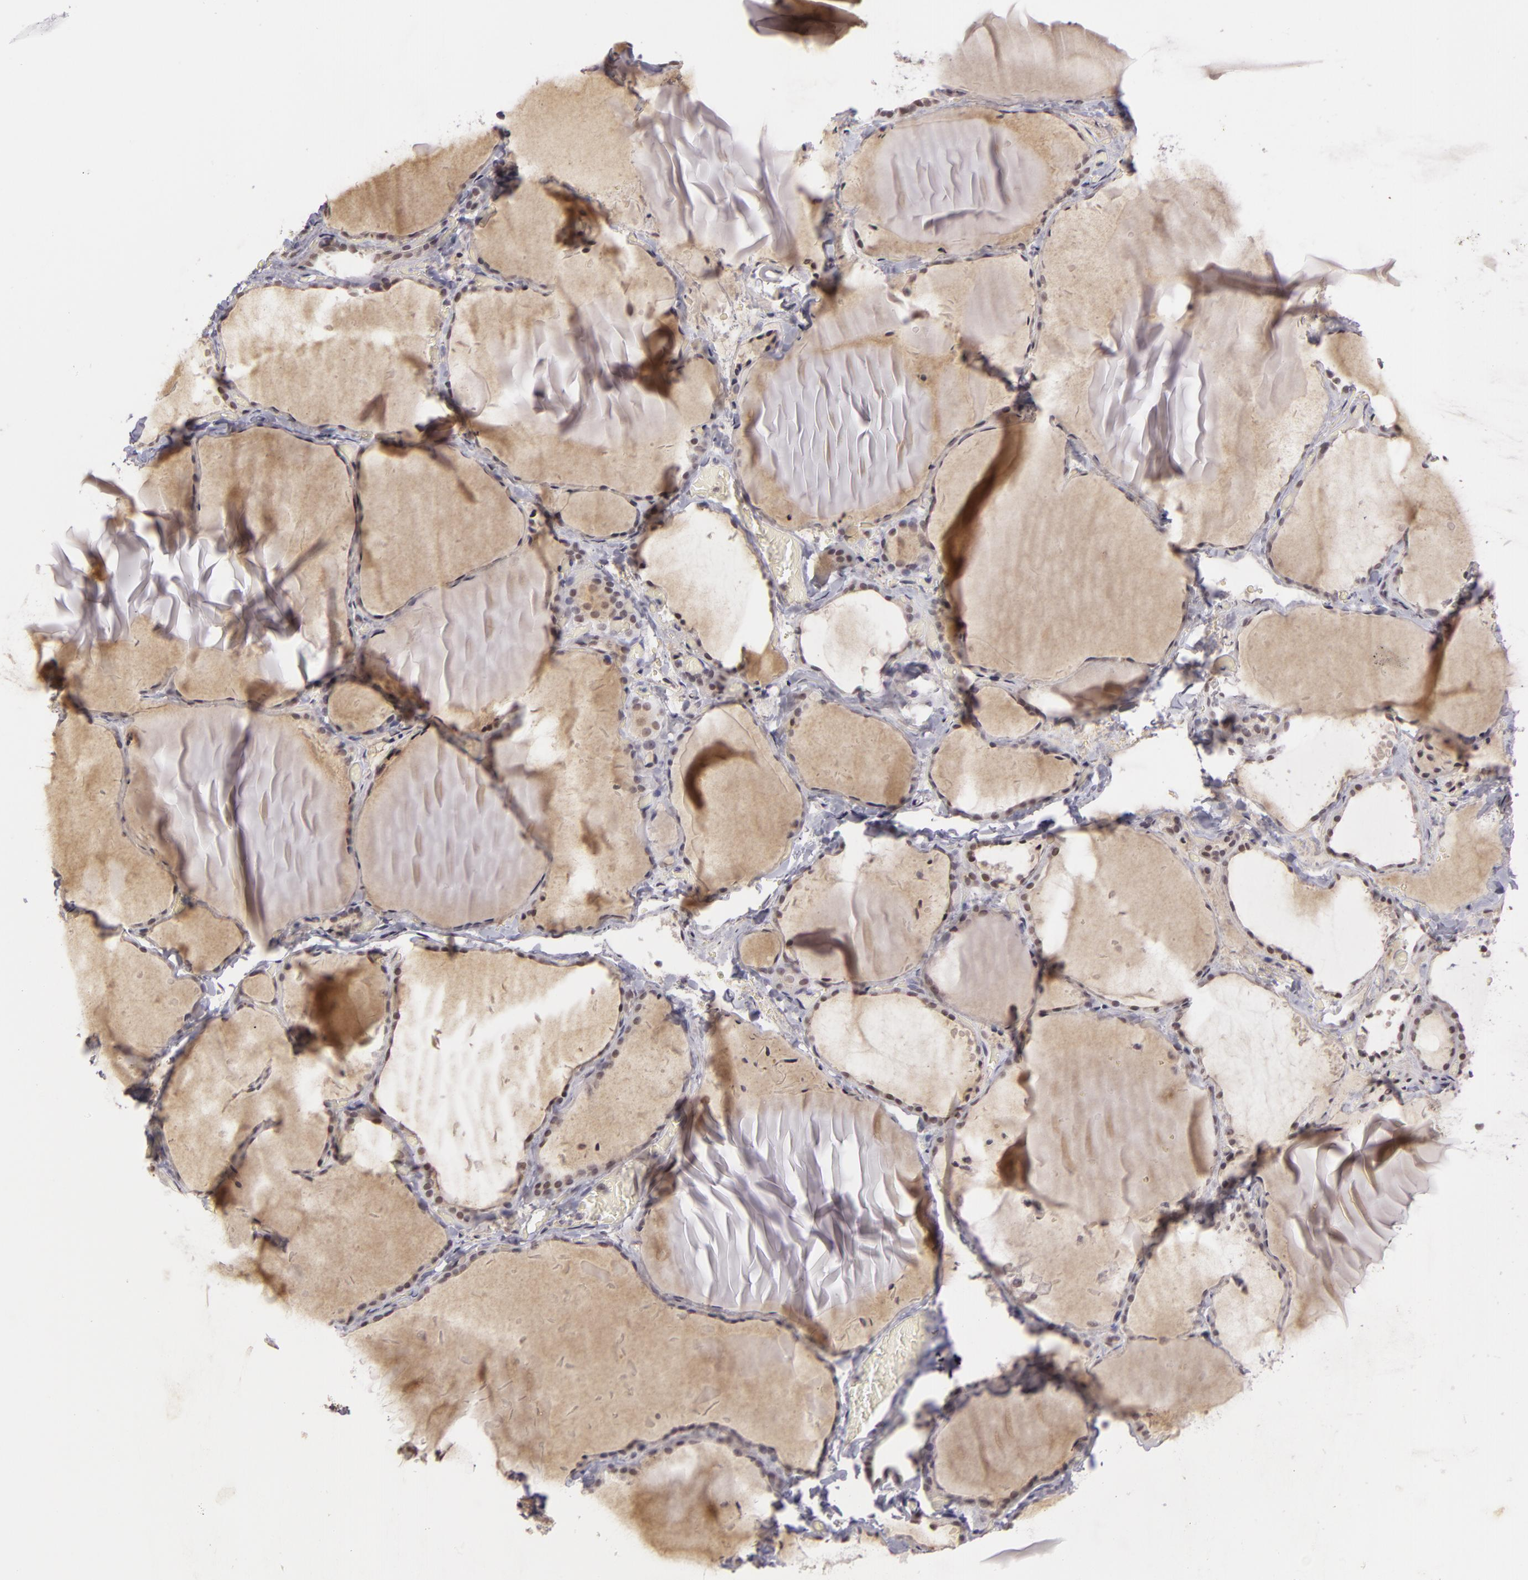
{"staining": {"intensity": "weak", "quantity": "25%-75%", "location": "nuclear"}, "tissue": "thyroid gland", "cell_type": "Glandular cells", "image_type": "normal", "snomed": [{"axis": "morphology", "description": "Normal tissue, NOS"}, {"axis": "topography", "description": "Thyroid gland"}], "caption": "A high-resolution micrograph shows immunohistochemistry staining of benign thyroid gland, which reveals weak nuclear positivity in about 25%-75% of glandular cells.", "gene": "RRP7A", "patient": {"sex": "female", "age": 22}}